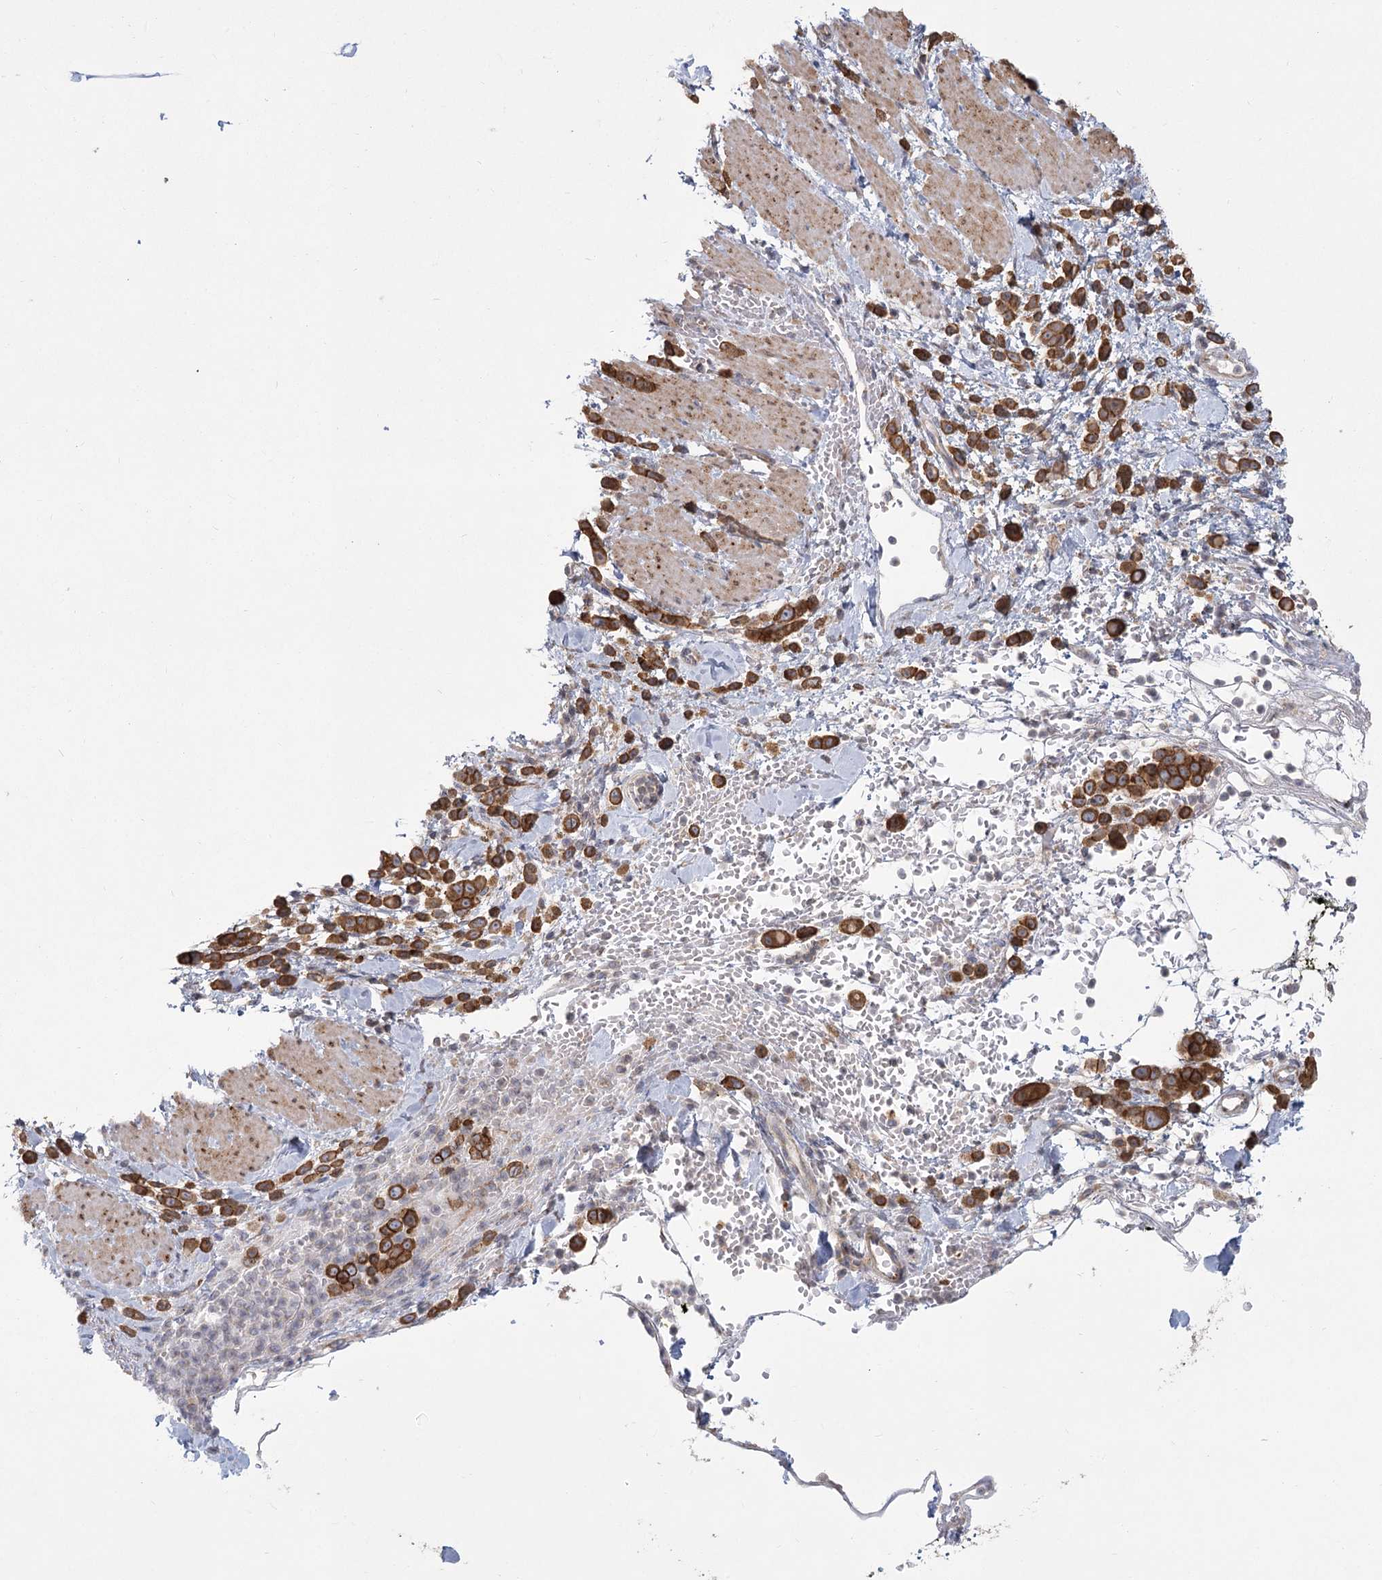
{"staining": {"intensity": "strong", "quantity": ">75%", "location": "cytoplasmic/membranous"}, "tissue": "pancreatic cancer", "cell_type": "Tumor cells", "image_type": "cancer", "snomed": [{"axis": "morphology", "description": "Normal tissue, NOS"}, {"axis": "morphology", "description": "Adenocarcinoma, NOS"}, {"axis": "topography", "description": "Pancreas"}], "caption": "Human pancreatic cancer stained with a brown dye displays strong cytoplasmic/membranous positive staining in about >75% of tumor cells.", "gene": "CNTLN", "patient": {"sex": "female", "age": 64}}